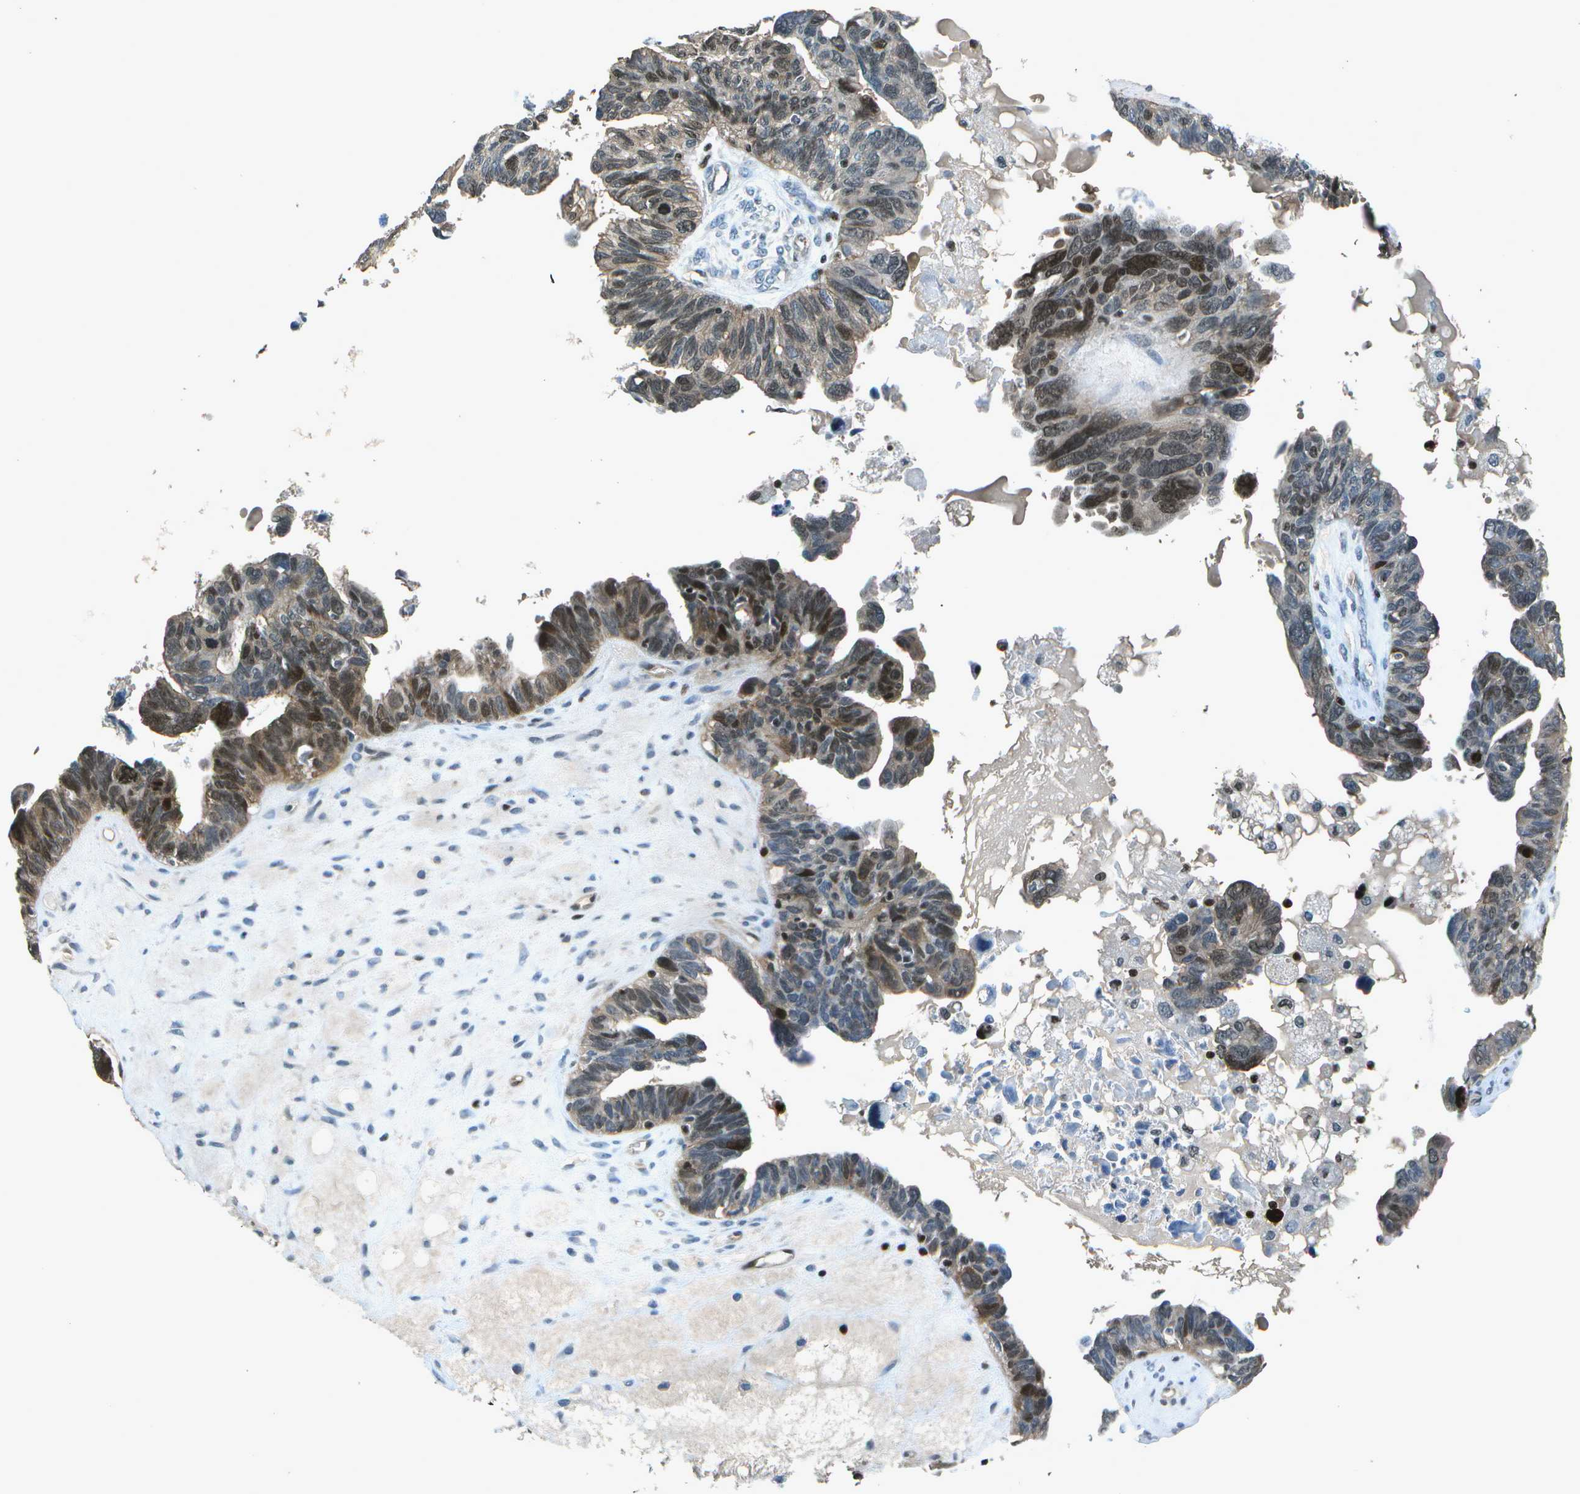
{"staining": {"intensity": "strong", "quantity": "25%-75%", "location": "nuclear"}, "tissue": "ovarian cancer", "cell_type": "Tumor cells", "image_type": "cancer", "snomed": [{"axis": "morphology", "description": "Cystadenocarcinoma, serous, NOS"}, {"axis": "topography", "description": "Ovary"}], "caption": "Immunohistochemistry staining of ovarian cancer, which reveals high levels of strong nuclear staining in approximately 25%-75% of tumor cells indicating strong nuclear protein expression. The staining was performed using DAB (3,3'-diaminobenzidine) (brown) for protein detection and nuclei were counterstained in hematoxylin (blue).", "gene": "PDLIM1", "patient": {"sex": "female", "age": 79}}